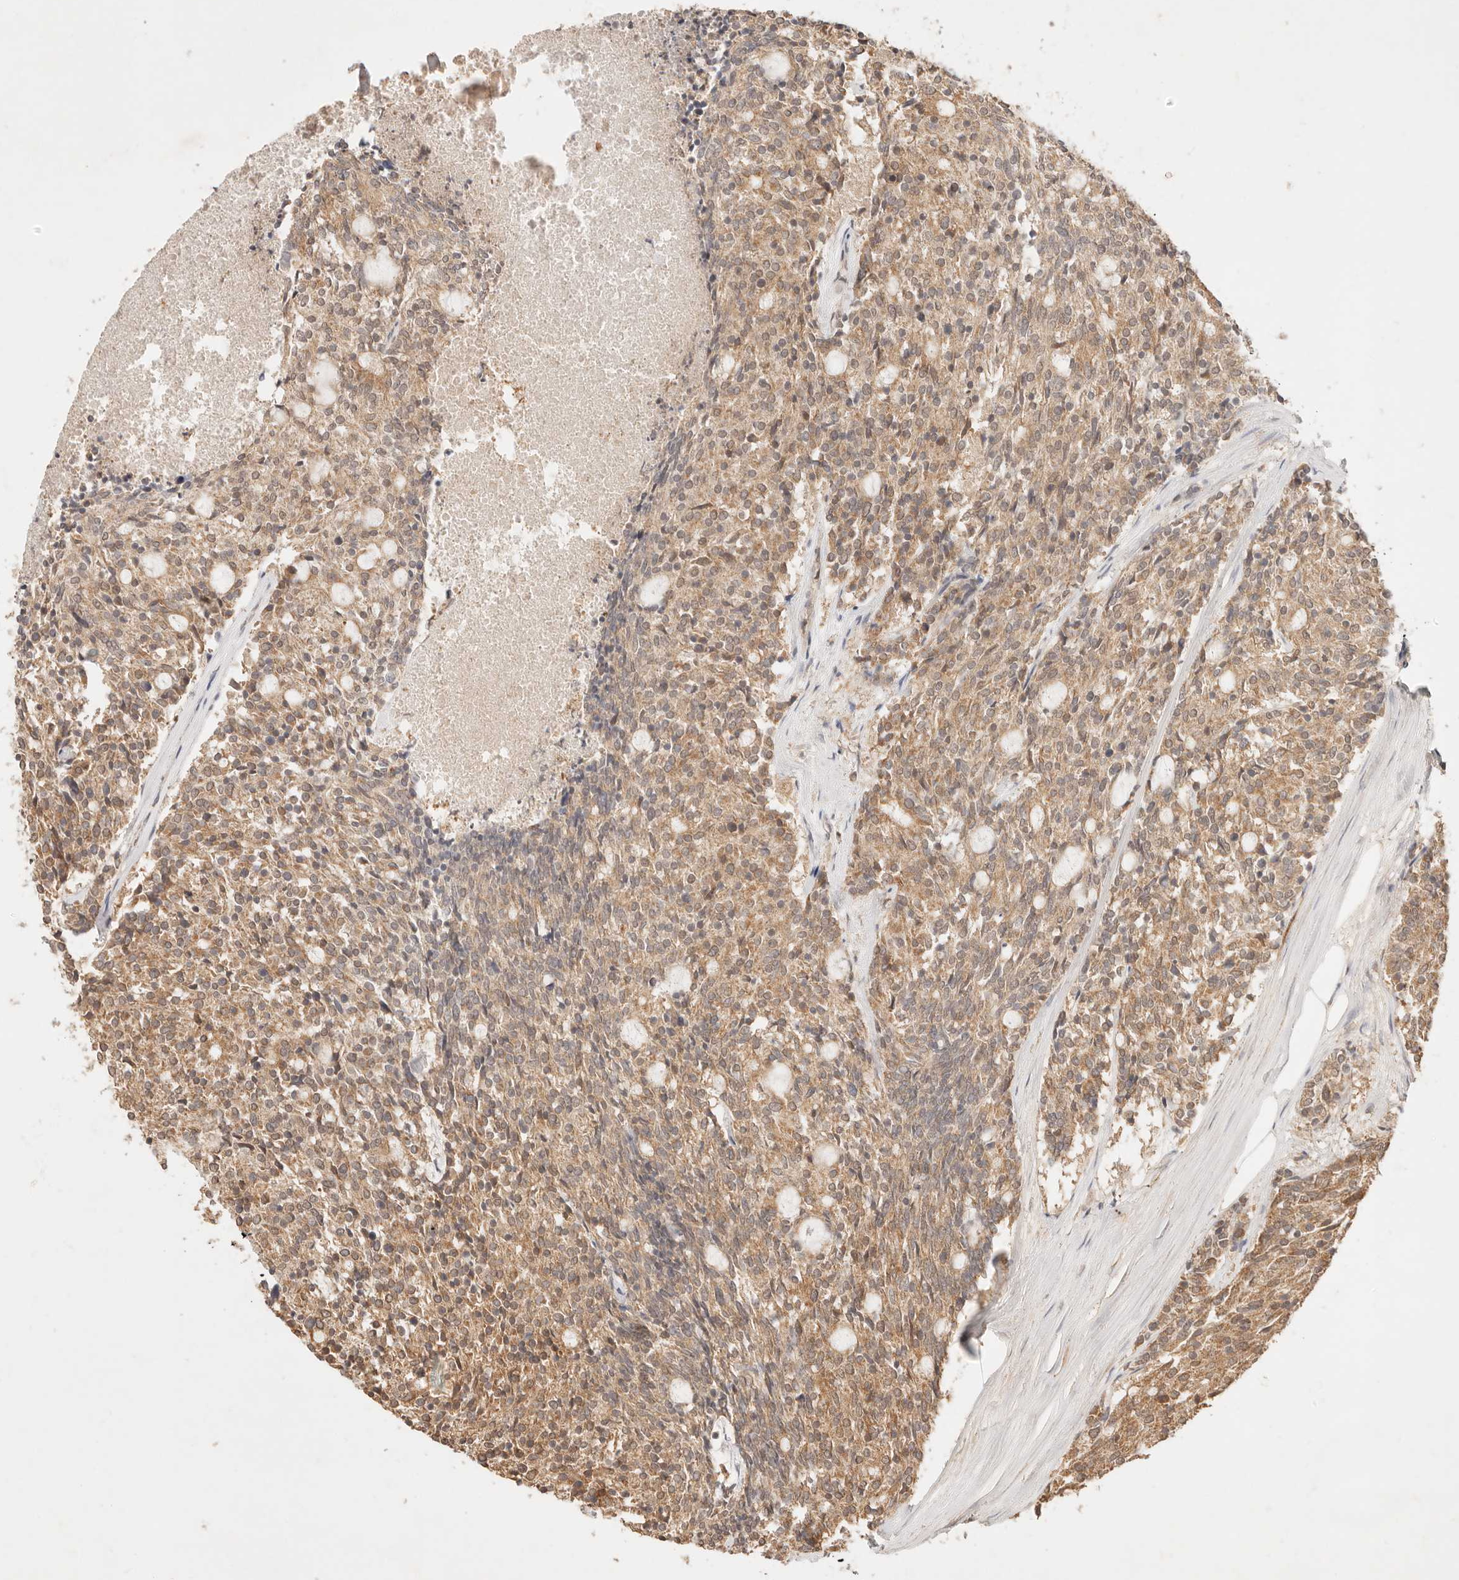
{"staining": {"intensity": "moderate", "quantity": ">75%", "location": "cytoplasmic/membranous"}, "tissue": "carcinoid", "cell_type": "Tumor cells", "image_type": "cancer", "snomed": [{"axis": "morphology", "description": "Carcinoid, malignant, NOS"}, {"axis": "topography", "description": "Pancreas"}], "caption": "Protein expression analysis of carcinoid demonstrates moderate cytoplasmic/membranous expression in approximately >75% of tumor cells.", "gene": "TRIM11", "patient": {"sex": "female", "age": 54}}